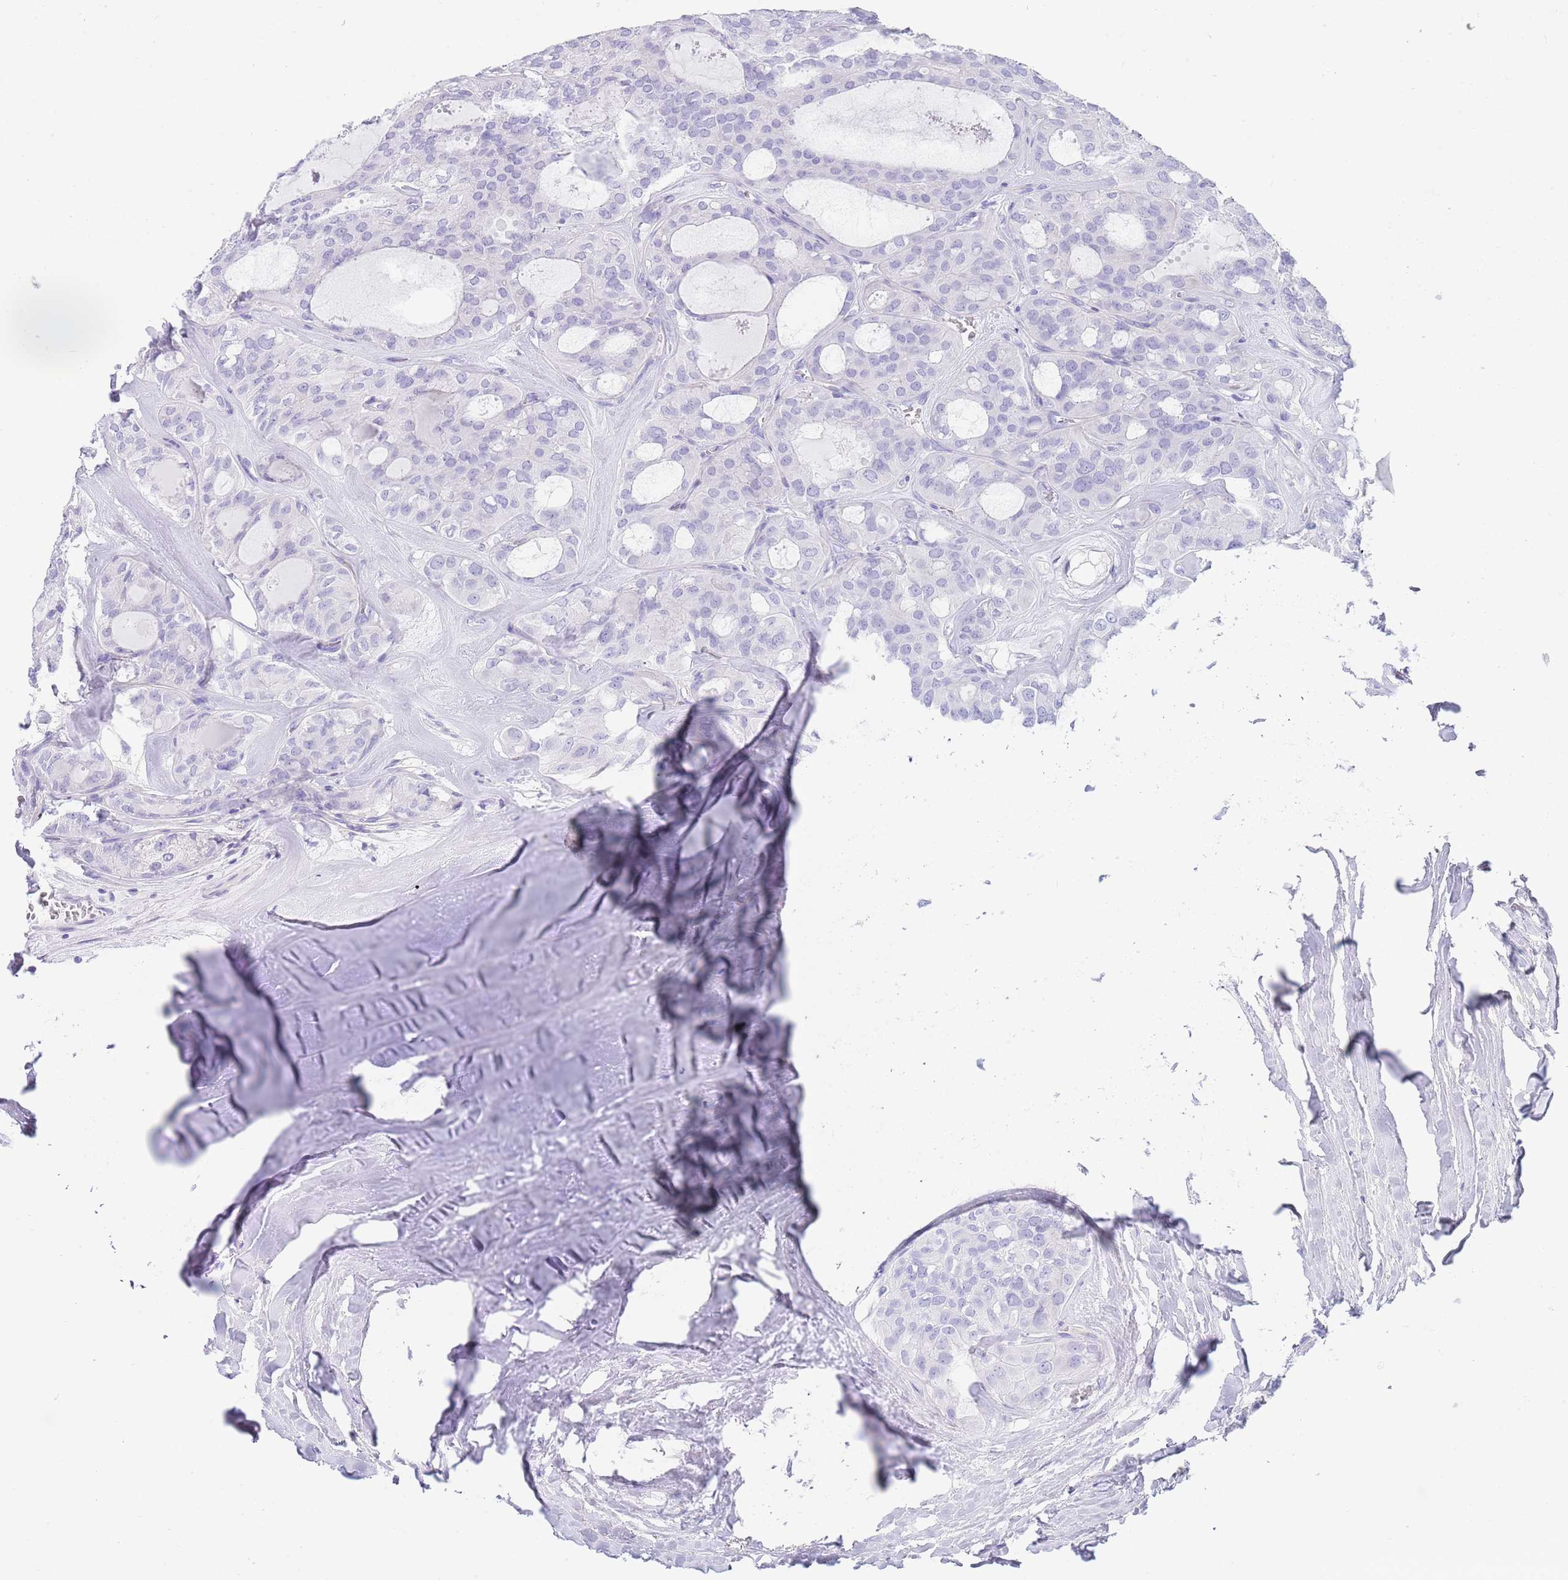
{"staining": {"intensity": "negative", "quantity": "none", "location": "none"}, "tissue": "thyroid cancer", "cell_type": "Tumor cells", "image_type": "cancer", "snomed": [{"axis": "morphology", "description": "Follicular adenoma carcinoma, NOS"}, {"axis": "topography", "description": "Thyroid gland"}], "caption": "IHC image of neoplastic tissue: thyroid follicular adenoma carcinoma stained with DAB (3,3'-diaminobenzidine) shows no significant protein staining in tumor cells.", "gene": "CPXM2", "patient": {"sex": "male", "age": 75}}